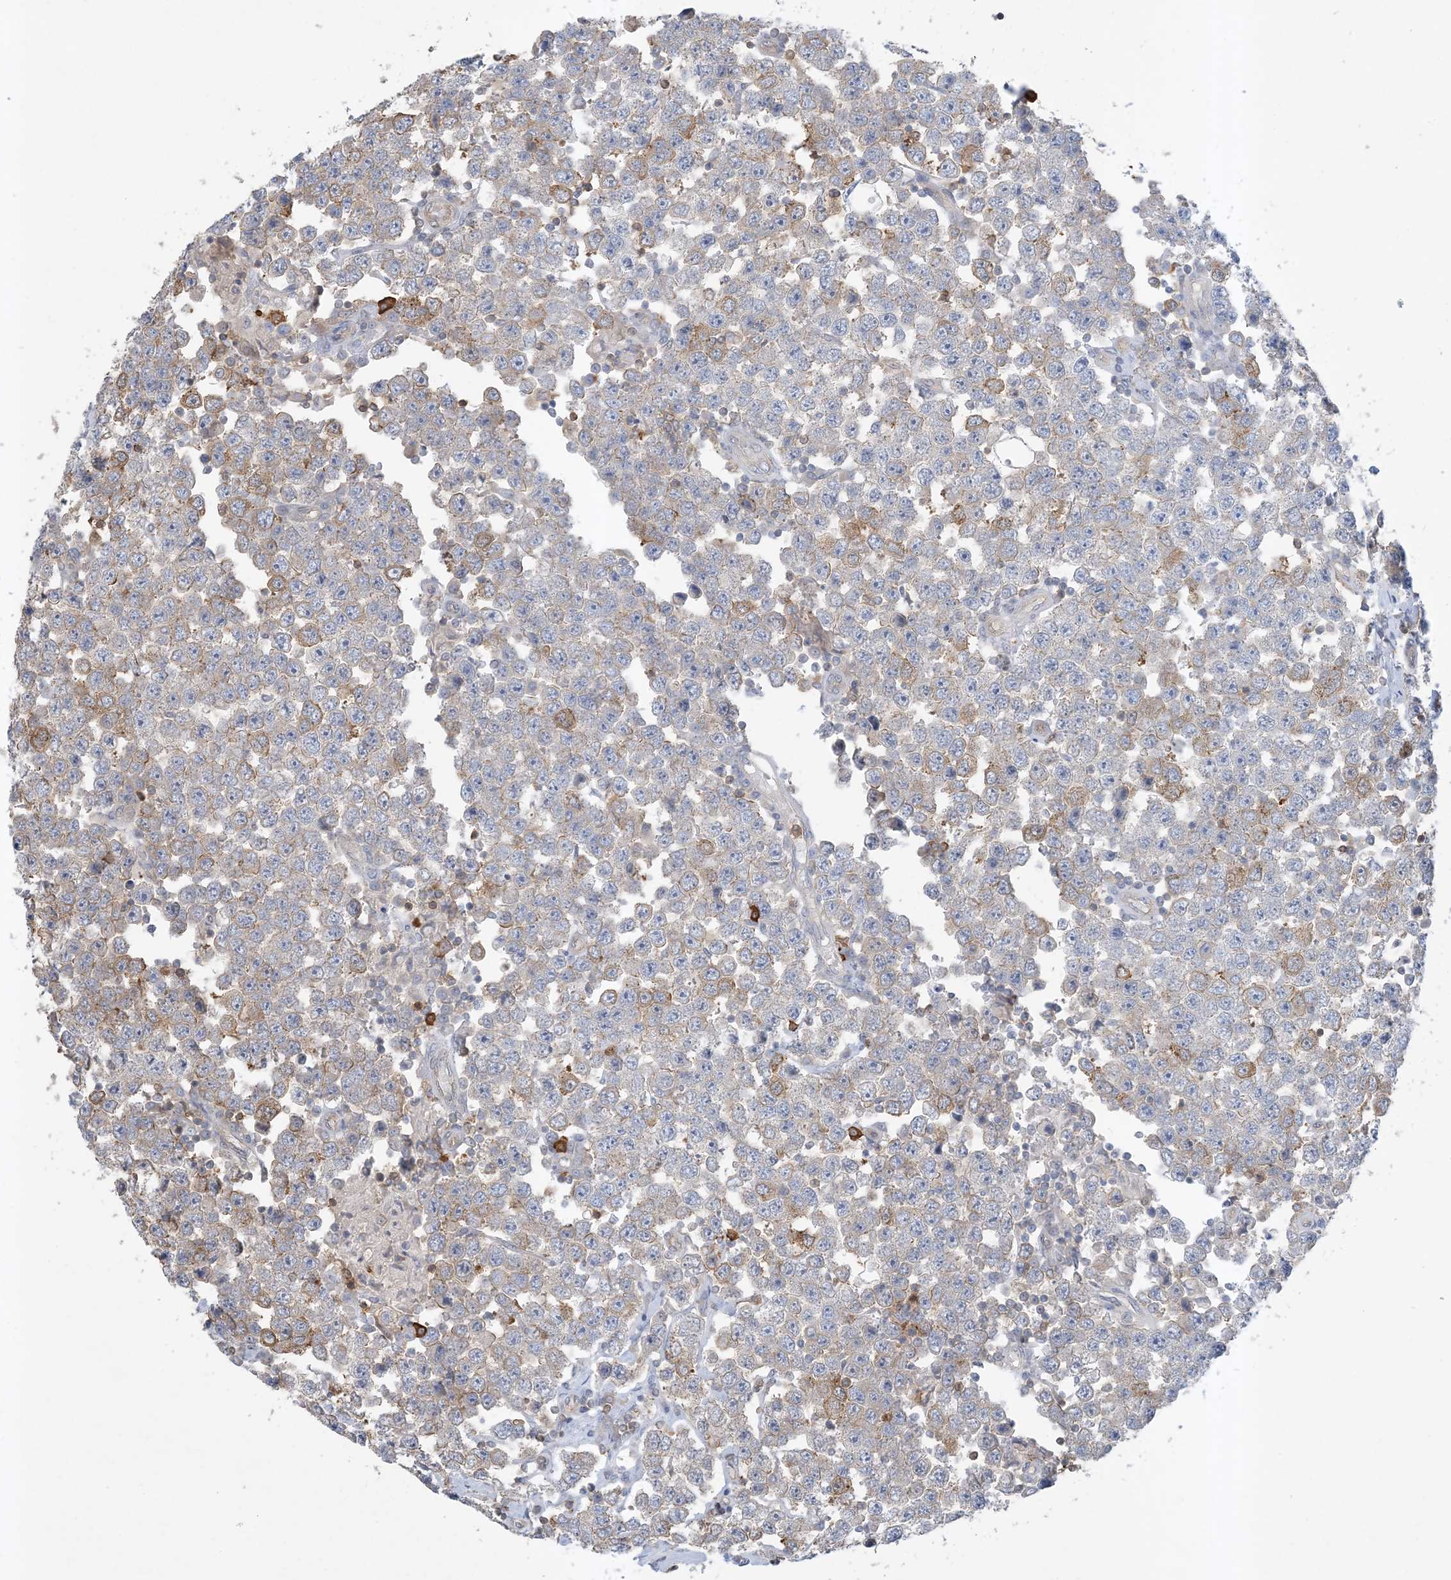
{"staining": {"intensity": "moderate", "quantity": "<25%", "location": "cytoplasmic/membranous"}, "tissue": "testis cancer", "cell_type": "Tumor cells", "image_type": "cancer", "snomed": [{"axis": "morphology", "description": "Seminoma, NOS"}, {"axis": "topography", "description": "Testis"}], "caption": "Seminoma (testis) was stained to show a protein in brown. There is low levels of moderate cytoplasmic/membranous expression in about <25% of tumor cells.", "gene": "TMSB4X", "patient": {"sex": "male", "age": 28}}